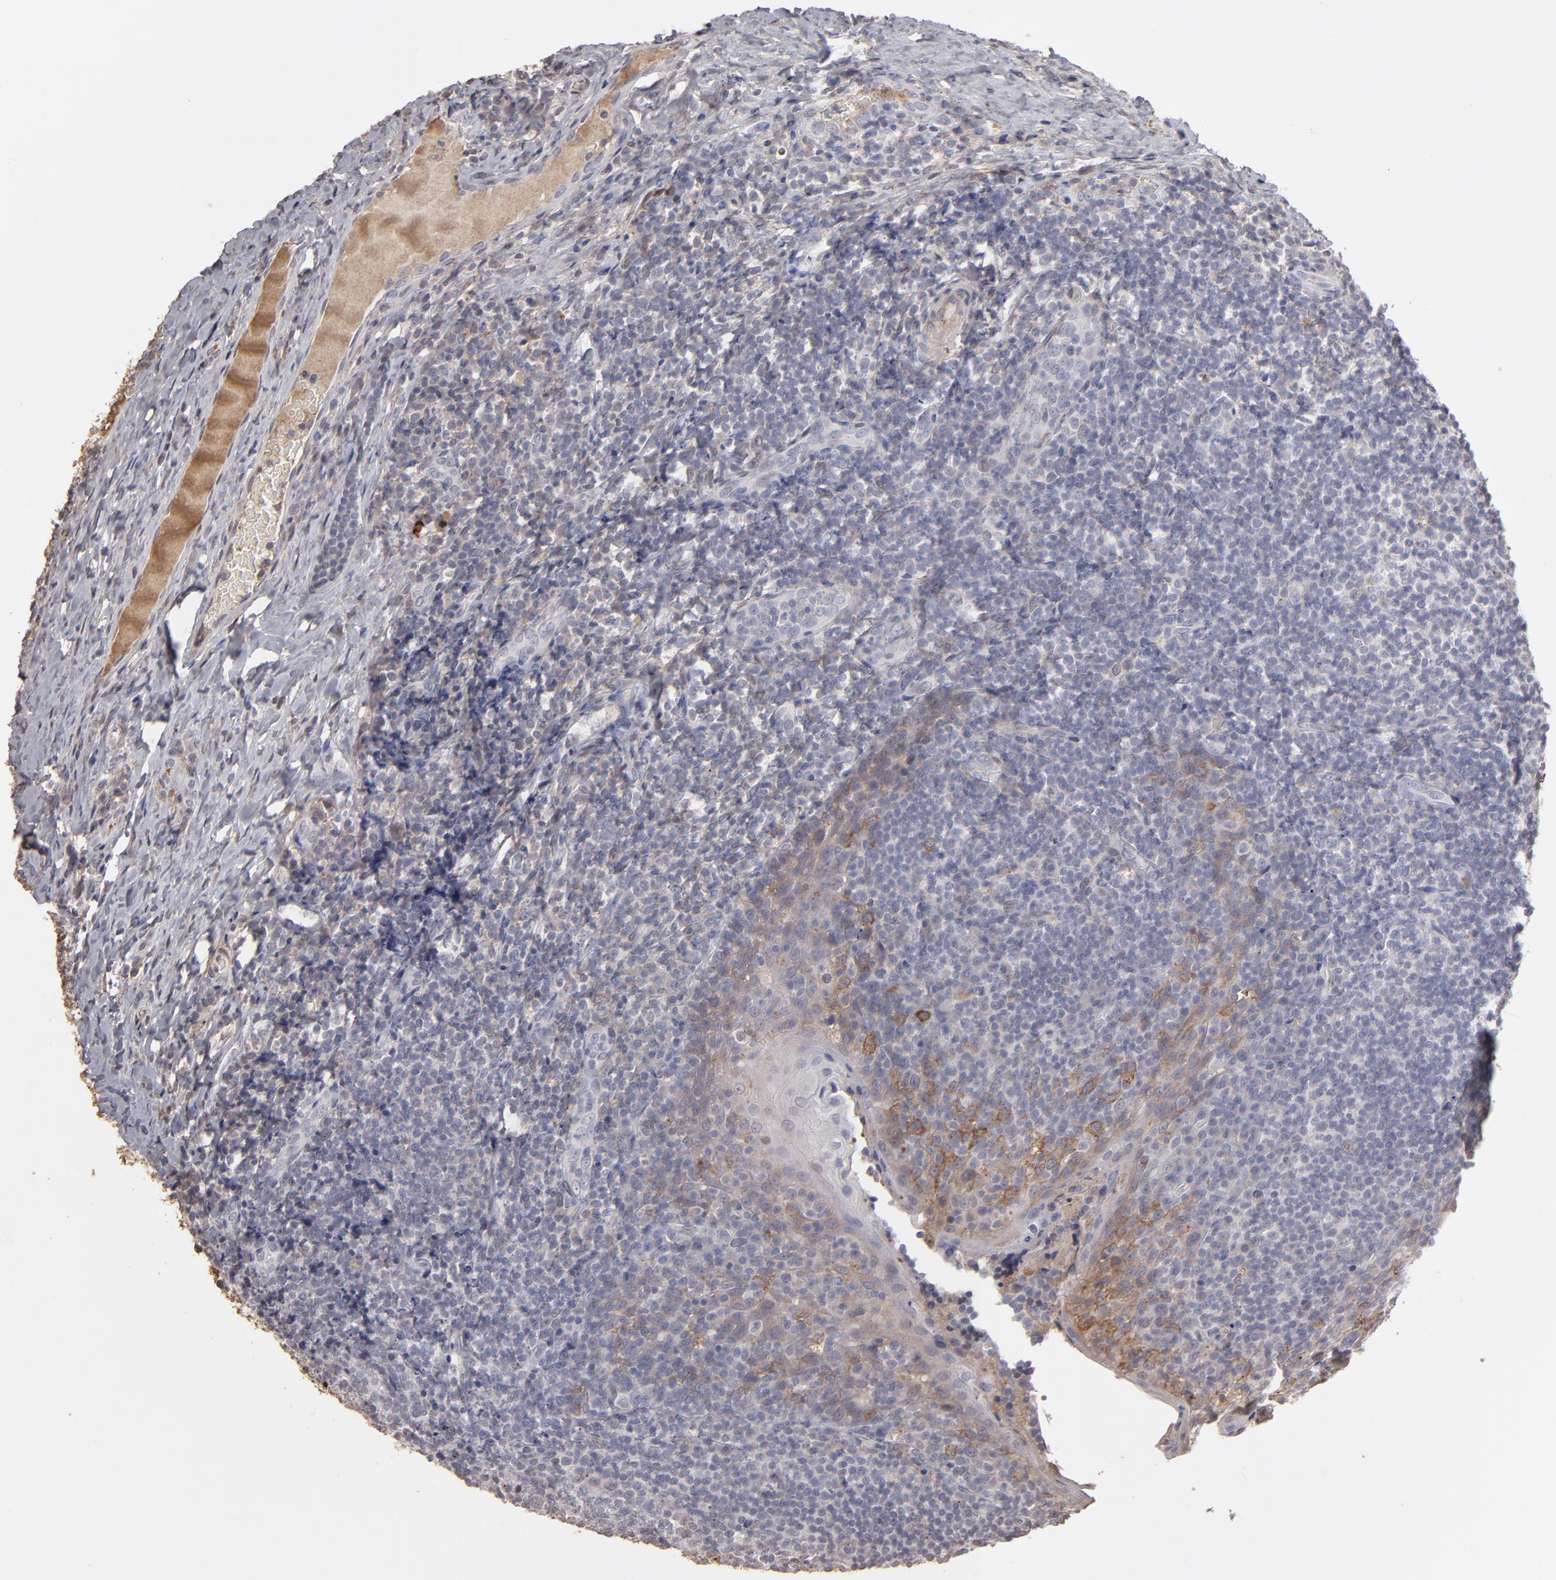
{"staining": {"intensity": "weak", "quantity": "<25%", "location": "cytoplasmic/membranous"}, "tissue": "tonsil", "cell_type": "Germinal center cells", "image_type": "normal", "snomed": [{"axis": "morphology", "description": "Normal tissue, NOS"}, {"axis": "topography", "description": "Tonsil"}], "caption": "Tonsil stained for a protein using immunohistochemistry (IHC) displays no staining germinal center cells.", "gene": "ITGB5", "patient": {"sex": "male", "age": 31}}